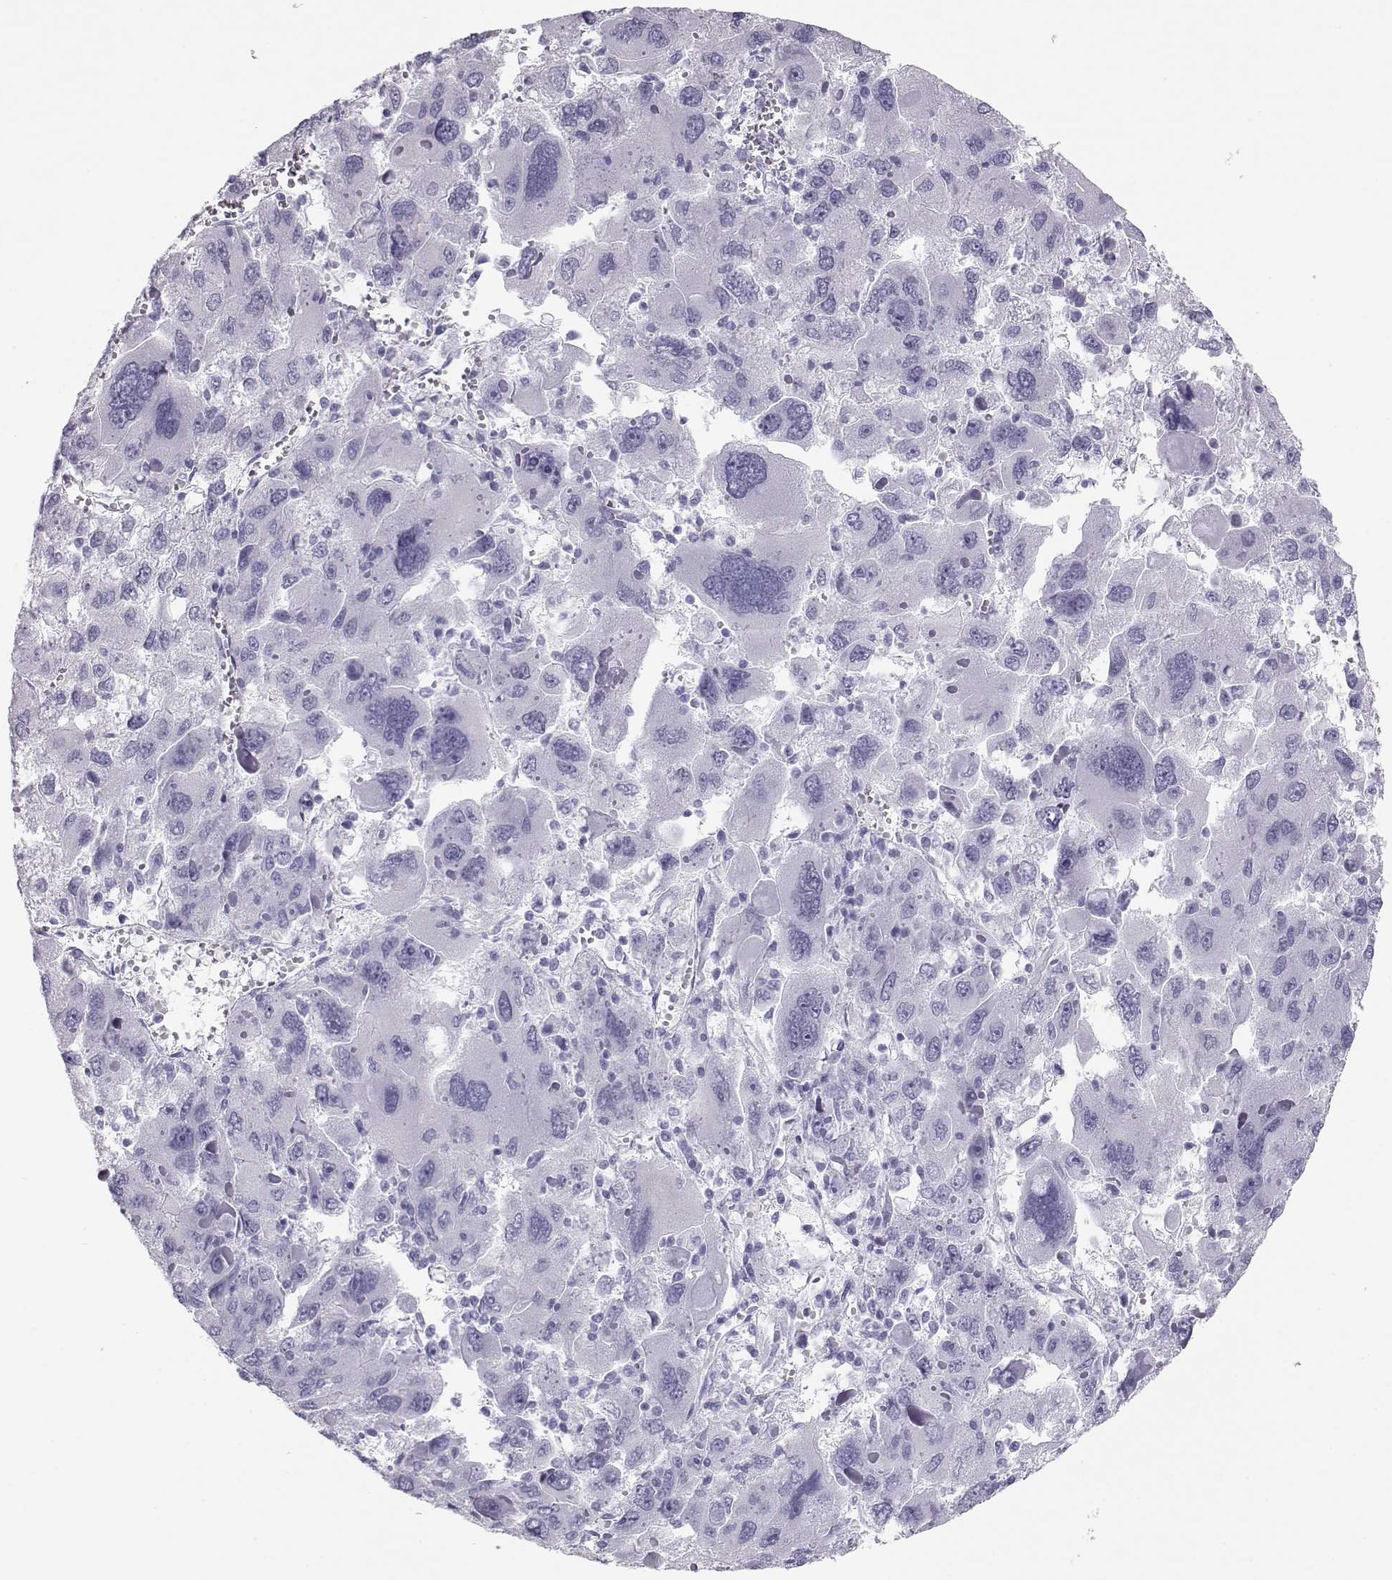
{"staining": {"intensity": "negative", "quantity": "none", "location": "none"}, "tissue": "liver cancer", "cell_type": "Tumor cells", "image_type": "cancer", "snomed": [{"axis": "morphology", "description": "Carcinoma, Hepatocellular, NOS"}, {"axis": "topography", "description": "Liver"}], "caption": "High power microscopy image of an immunohistochemistry (IHC) micrograph of hepatocellular carcinoma (liver), revealing no significant positivity in tumor cells. The staining is performed using DAB (3,3'-diaminobenzidine) brown chromogen with nuclei counter-stained in using hematoxylin.", "gene": "RD3", "patient": {"sex": "female", "age": 41}}